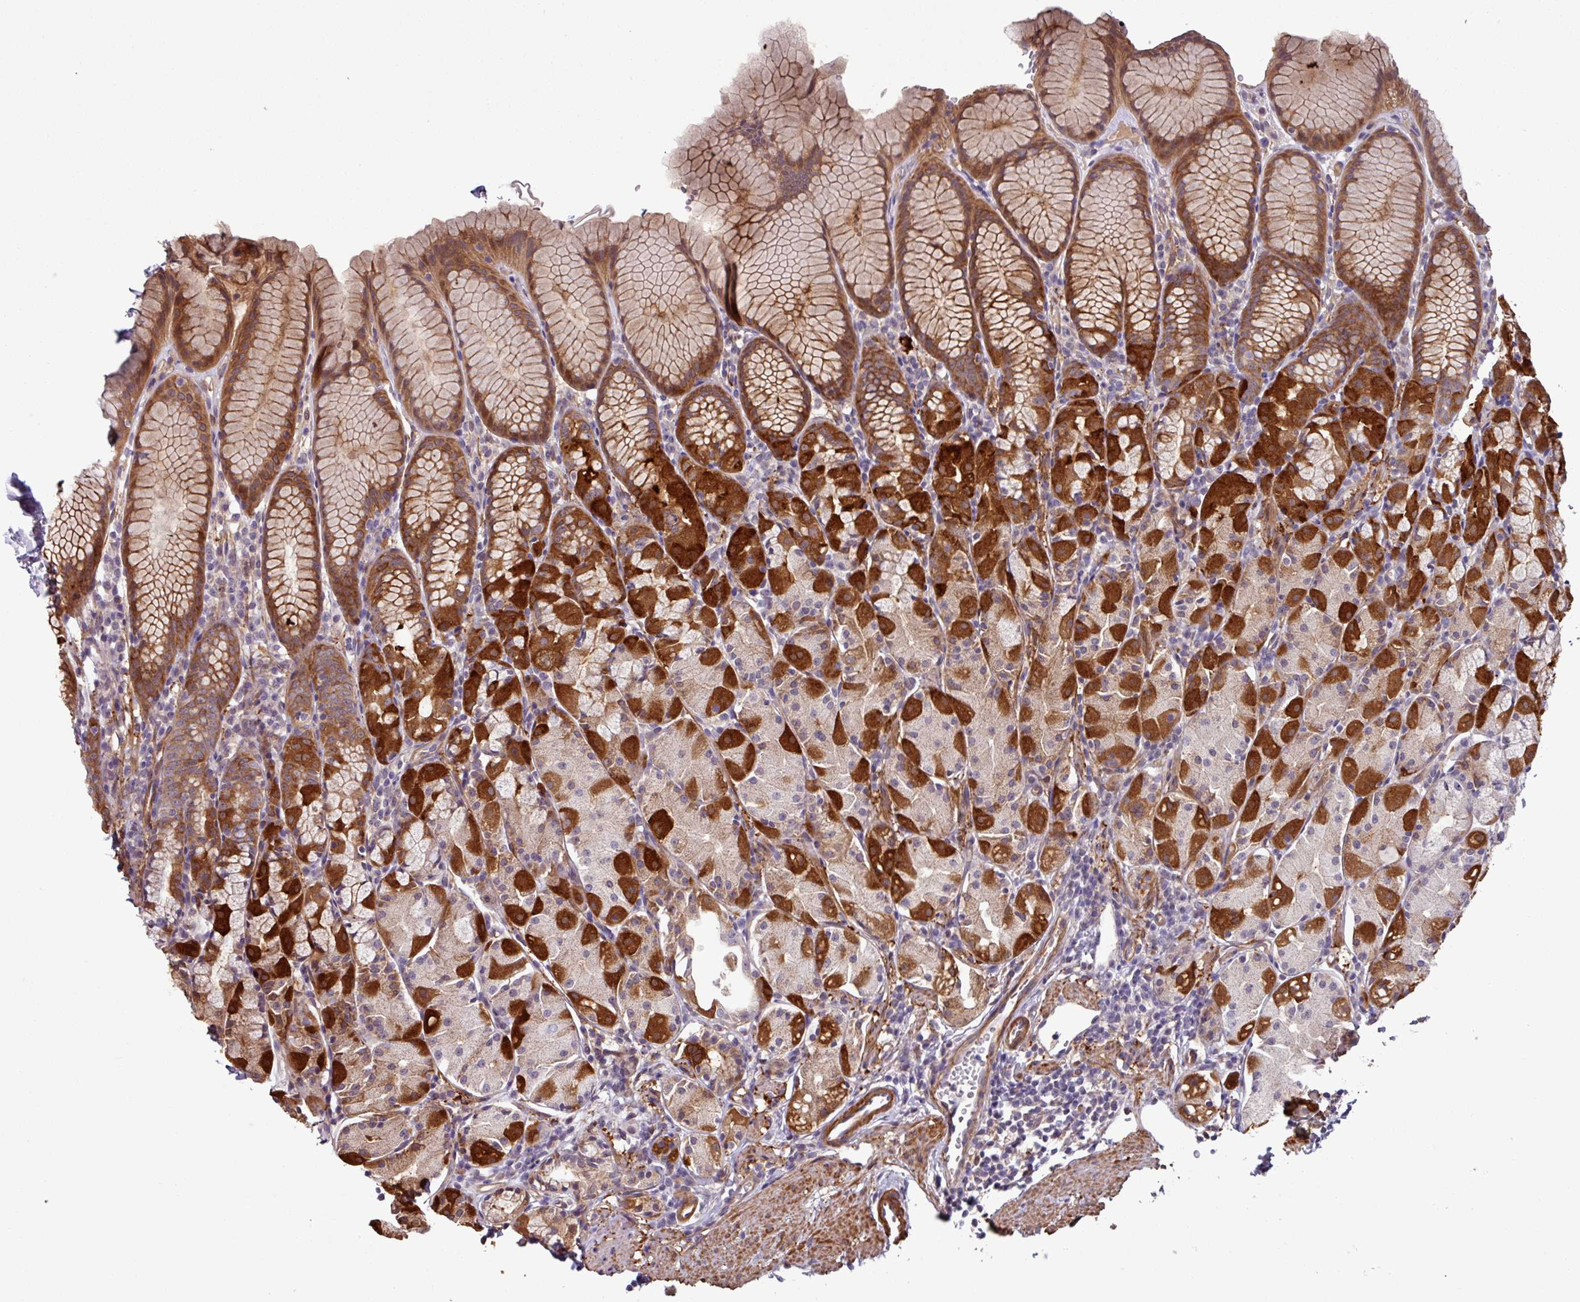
{"staining": {"intensity": "strong", "quantity": "25%-75%", "location": "cytoplasmic/membranous"}, "tissue": "stomach", "cell_type": "Glandular cells", "image_type": "normal", "snomed": [{"axis": "morphology", "description": "Normal tissue, NOS"}, {"axis": "topography", "description": "Stomach, upper"}], "caption": "This histopathology image reveals immunohistochemistry (IHC) staining of unremarkable stomach, with high strong cytoplasmic/membranous positivity in approximately 25%-75% of glandular cells.", "gene": "PCED1A", "patient": {"sex": "male", "age": 47}}